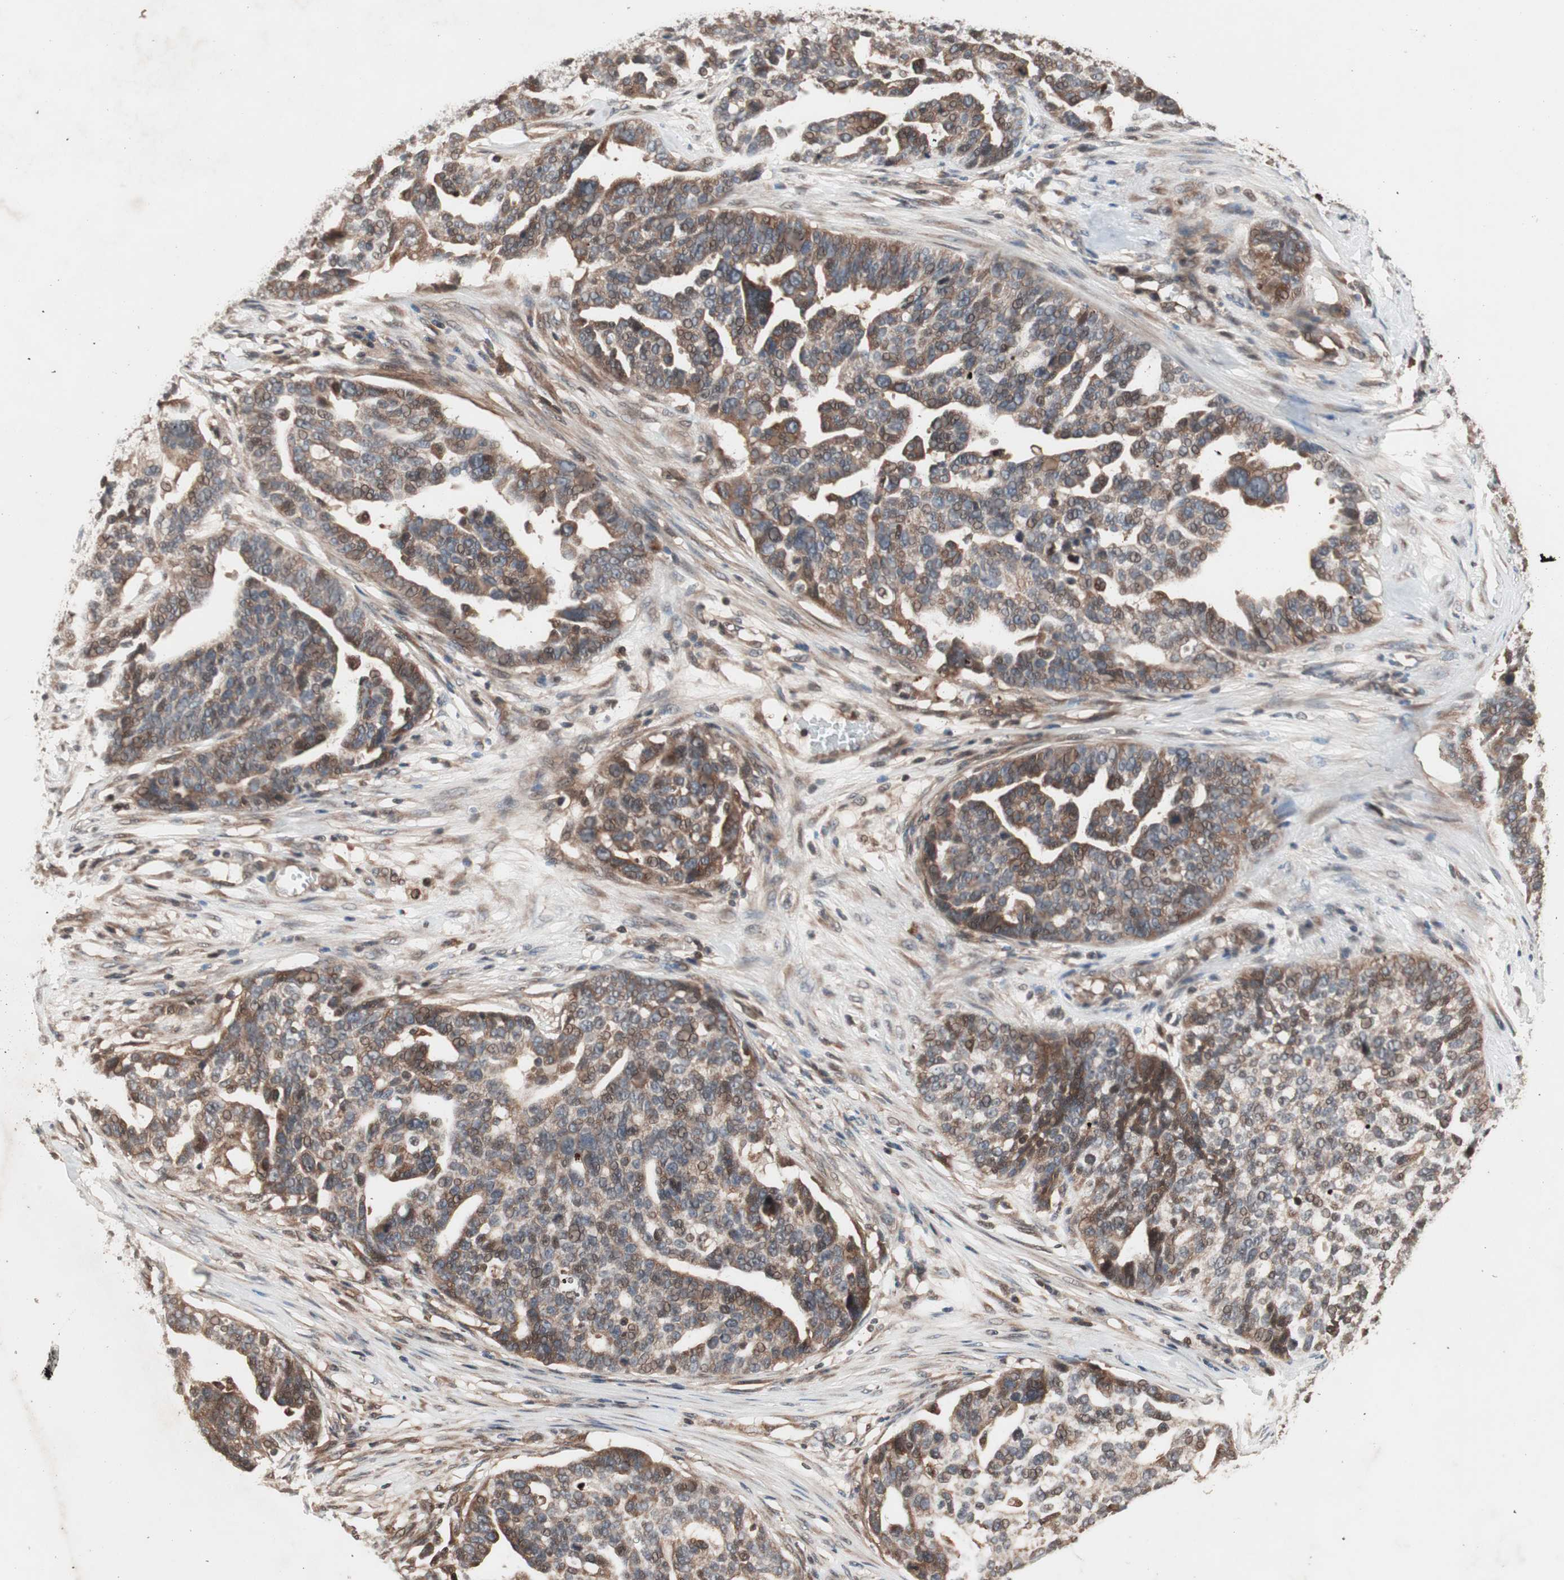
{"staining": {"intensity": "moderate", "quantity": "25%-75%", "location": "cytoplasmic/membranous,nuclear"}, "tissue": "ovarian cancer", "cell_type": "Tumor cells", "image_type": "cancer", "snomed": [{"axis": "morphology", "description": "Cystadenocarcinoma, serous, NOS"}, {"axis": "topography", "description": "Ovary"}], "caption": "Immunohistochemistry (IHC) micrograph of human serous cystadenocarcinoma (ovarian) stained for a protein (brown), which displays medium levels of moderate cytoplasmic/membranous and nuclear positivity in about 25%-75% of tumor cells.", "gene": "NF2", "patient": {"sex": "female", "age": 59}}